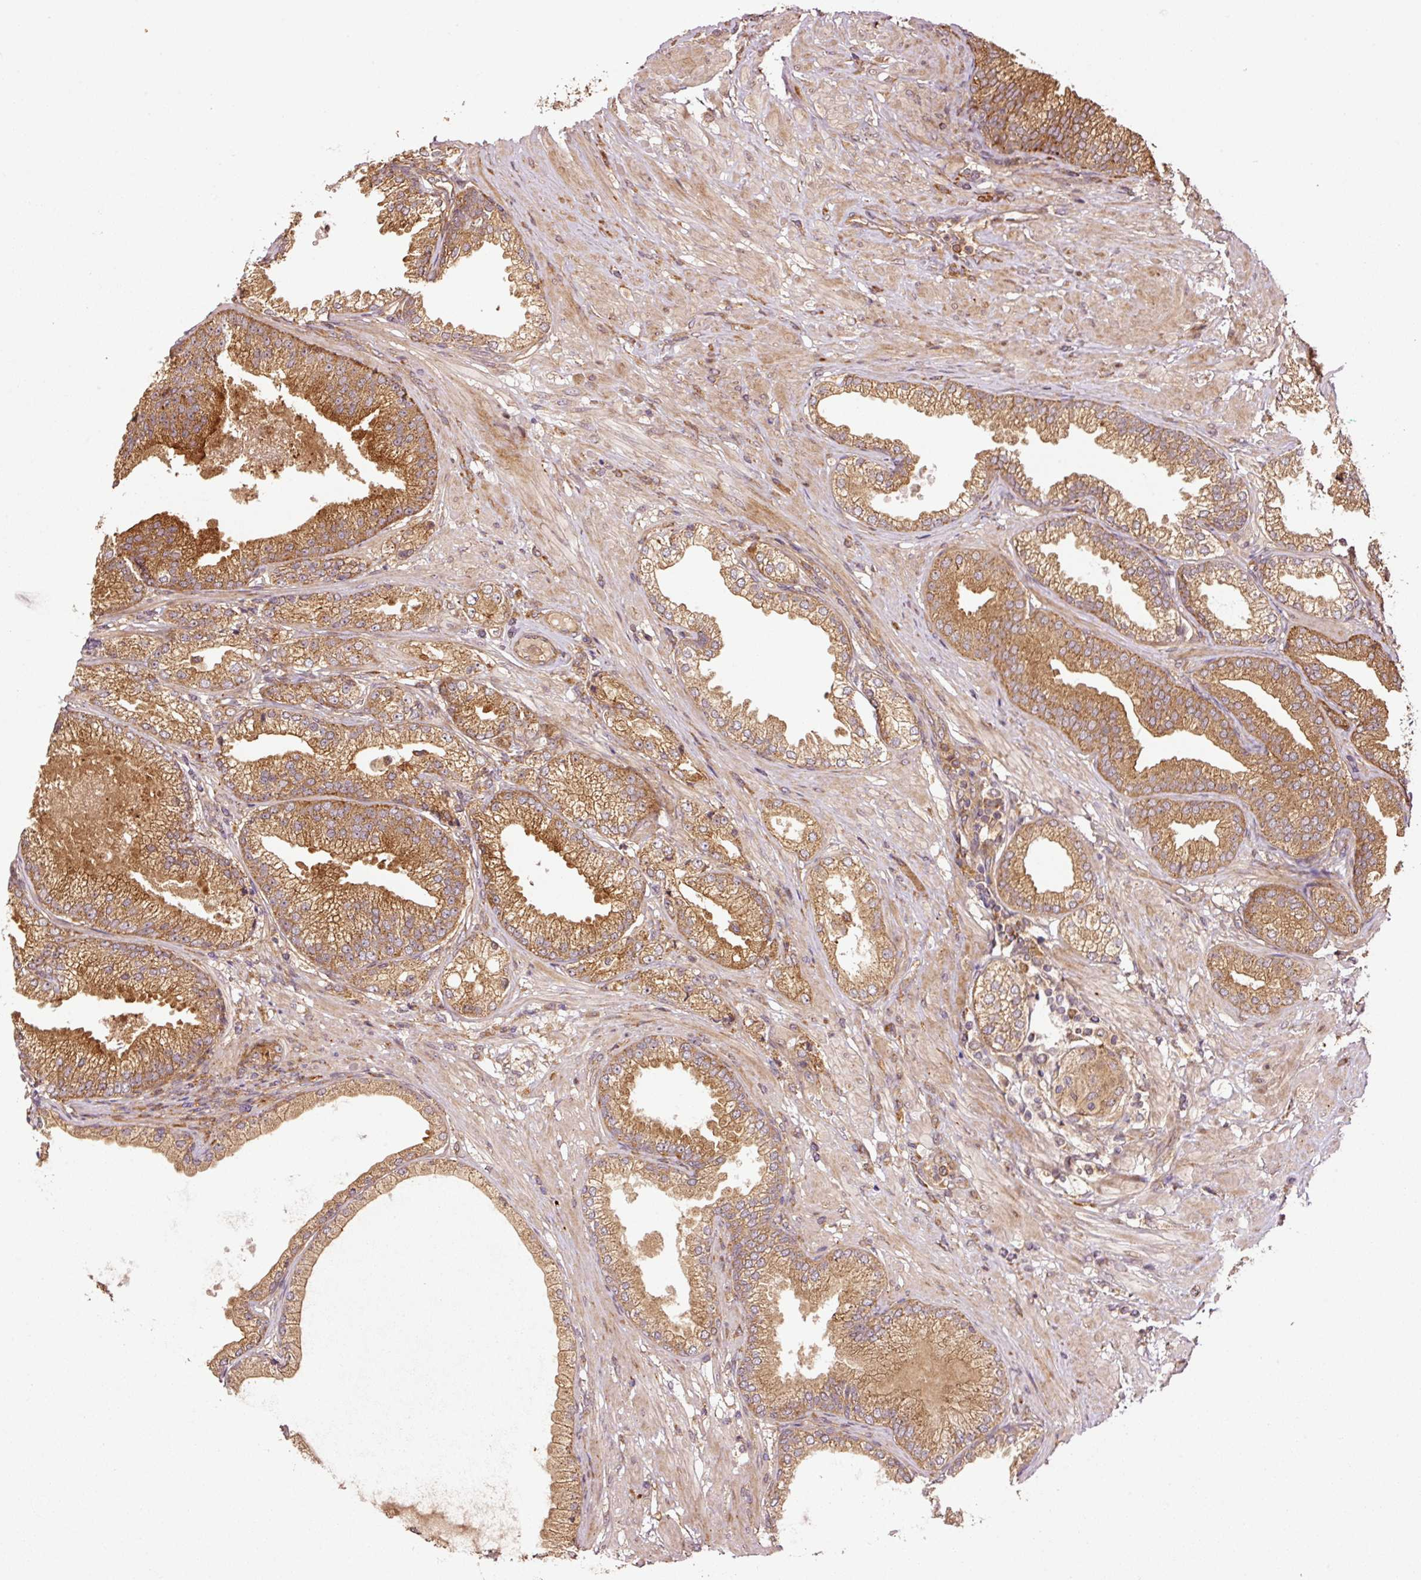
{"staining": {"intensity": "moderate", "quantity": ">75%", "location": "cytoplasmic/membranous"}, "tissue": "prostate cancer", "cell_type": "Tumor cells", "image_type": "cancer", "snomed": [{"axis": "morphology", "description": "Adenocarcinoma, High grade"}, {"axis": "topography", "description": "Prostate"}], "caption": "An immunohistochemistry (IHC) histopathology image of tumor tissue is shown. Protein staining in brown labels moderate cytoplasmic/membranous positivity in prostate cancer within tumor cells.", "gene": "OXER1", "patient": {"sex": "male", "age": 71}}